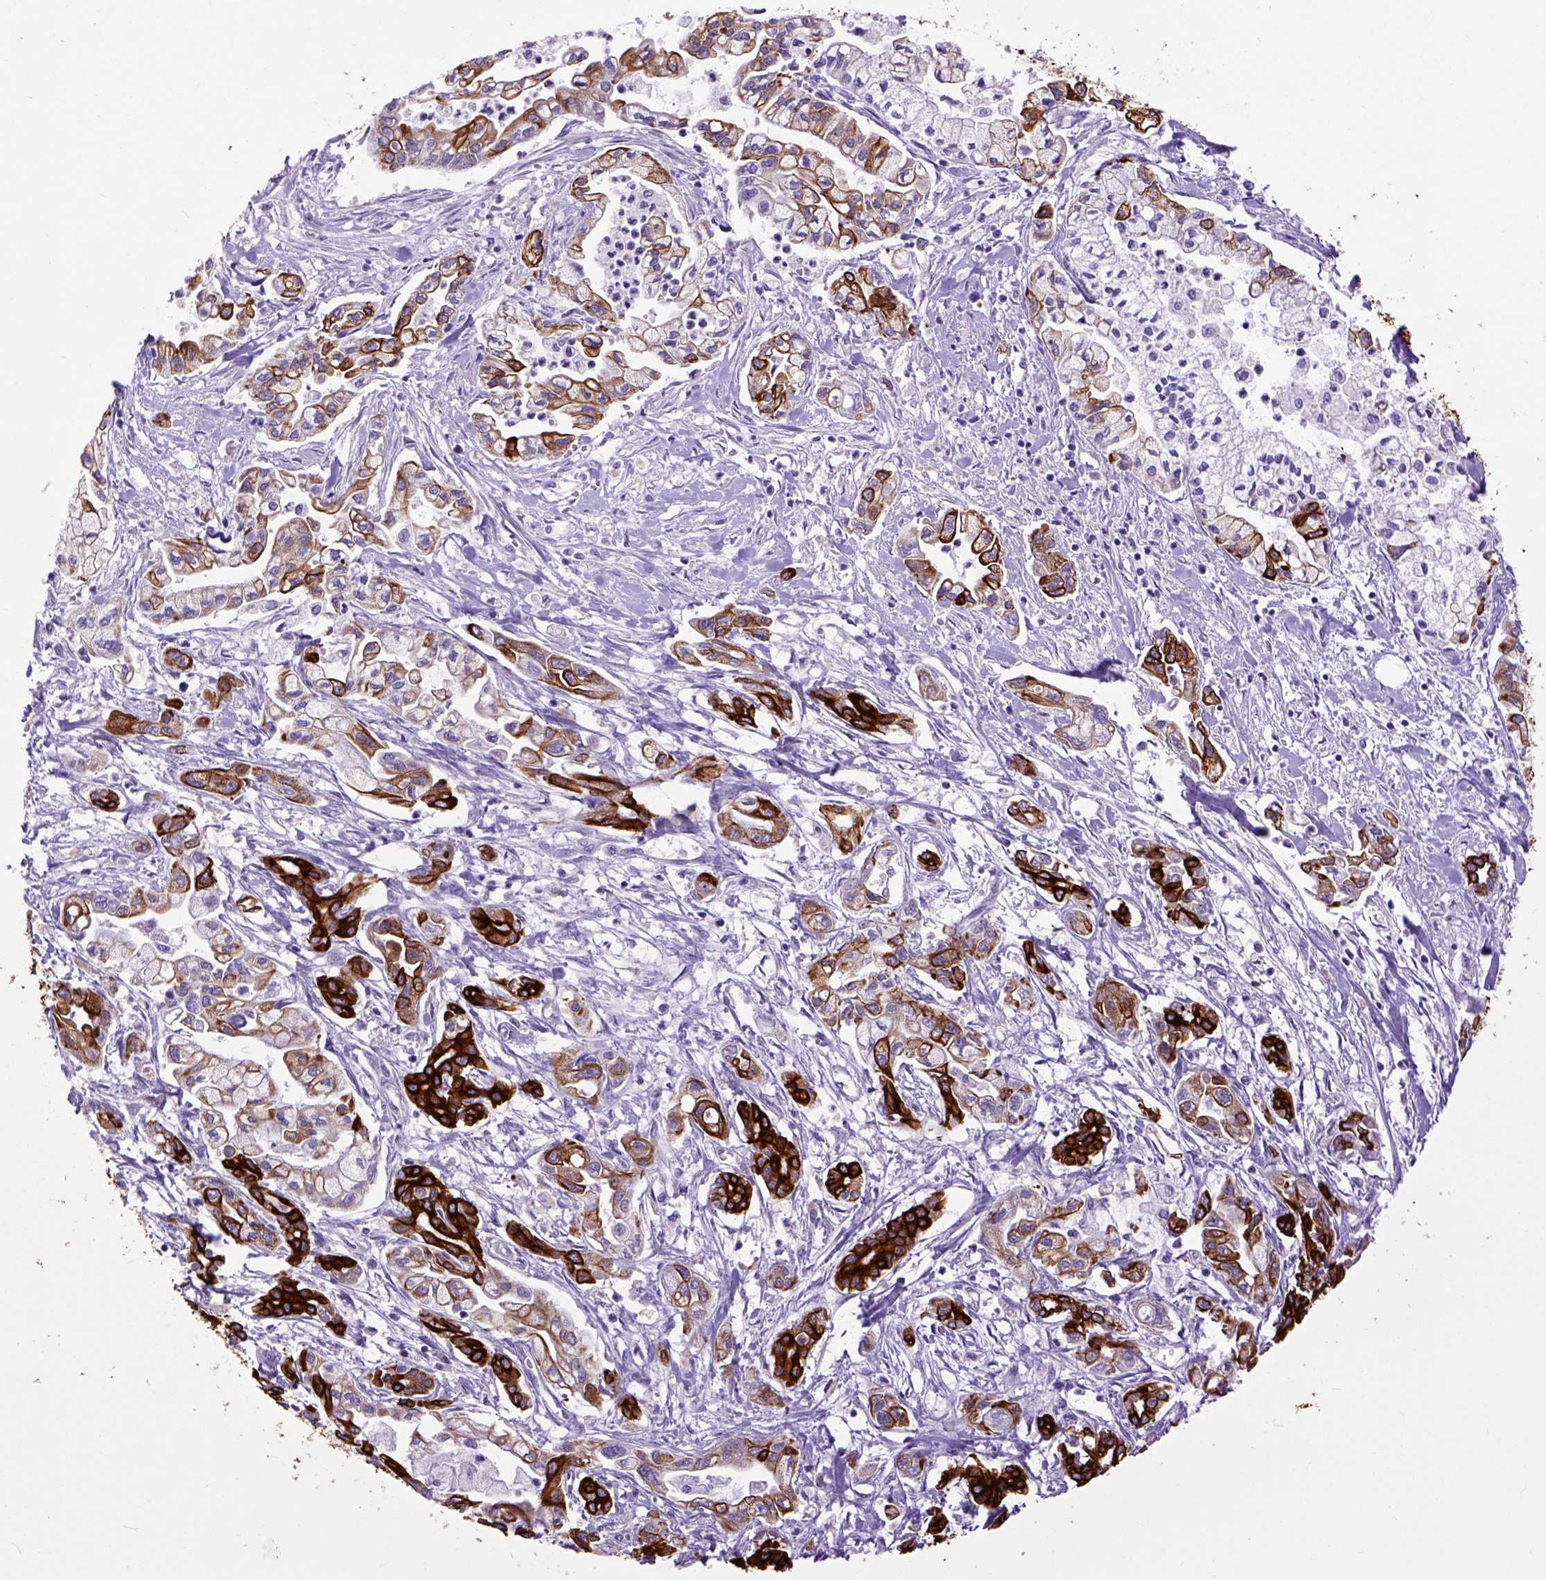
{"staining": {"intensity": "strong", "quantity": ">75%", "location": "cytoplasmic/membranous"}, "tissue": "pancreatic cancer", "cell_type": "Tumor cells", "image_type": "cancer", "snomed": [{"axis": "morphology", "description": "Adenocarcinoma, NOS"}, {"axis": "topography", "description": "Pancreas"}], "caption": "Strong cytoplasmic/membranous positivity for a protein is seen in about >75% of tumor cells of pancreatic cancer (adenocarcinoma) using immunohistochemistry (IHC).", "gene": "RAB25", "patient": {"sex": "male", "age": 54}}